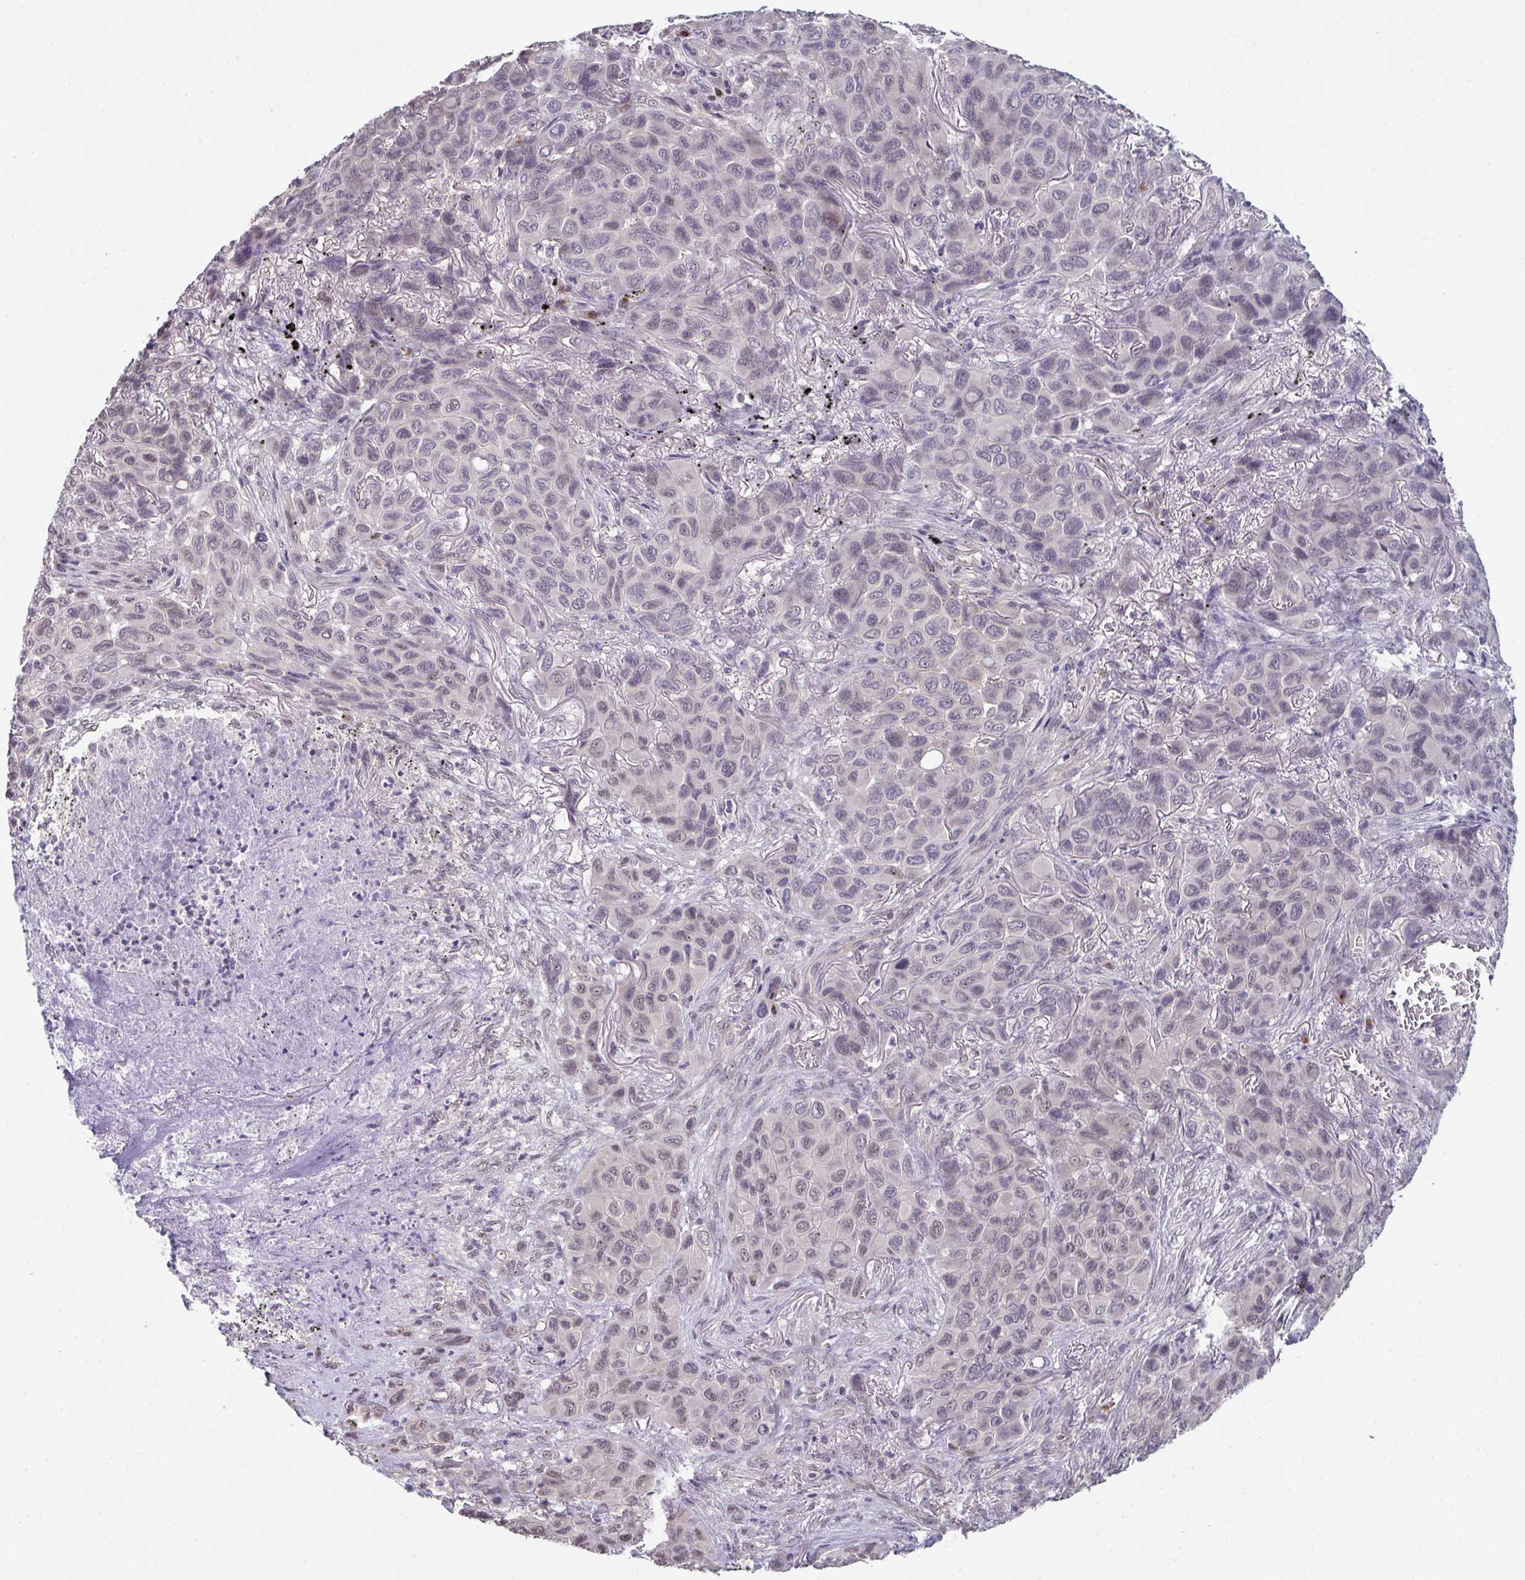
{"staining": {"intensity": "negative", "quantity": "none", "location": "none"}, "tissue": "melanoma", "cell_type": "Tumor cells", "image_type": "cancer", "snomed": [{"axis": "morphology", "description": "Malignant melanoma, Metastatic site"}, {"axis": "topography", "description": "Lung"}], "caption": "Micrograph shows no protein positivity in tumor cells of malignant melanoma (metastatic site) tissue.", "gene": "ZNF214", "patient": {"sex": "male", "age": 48}}